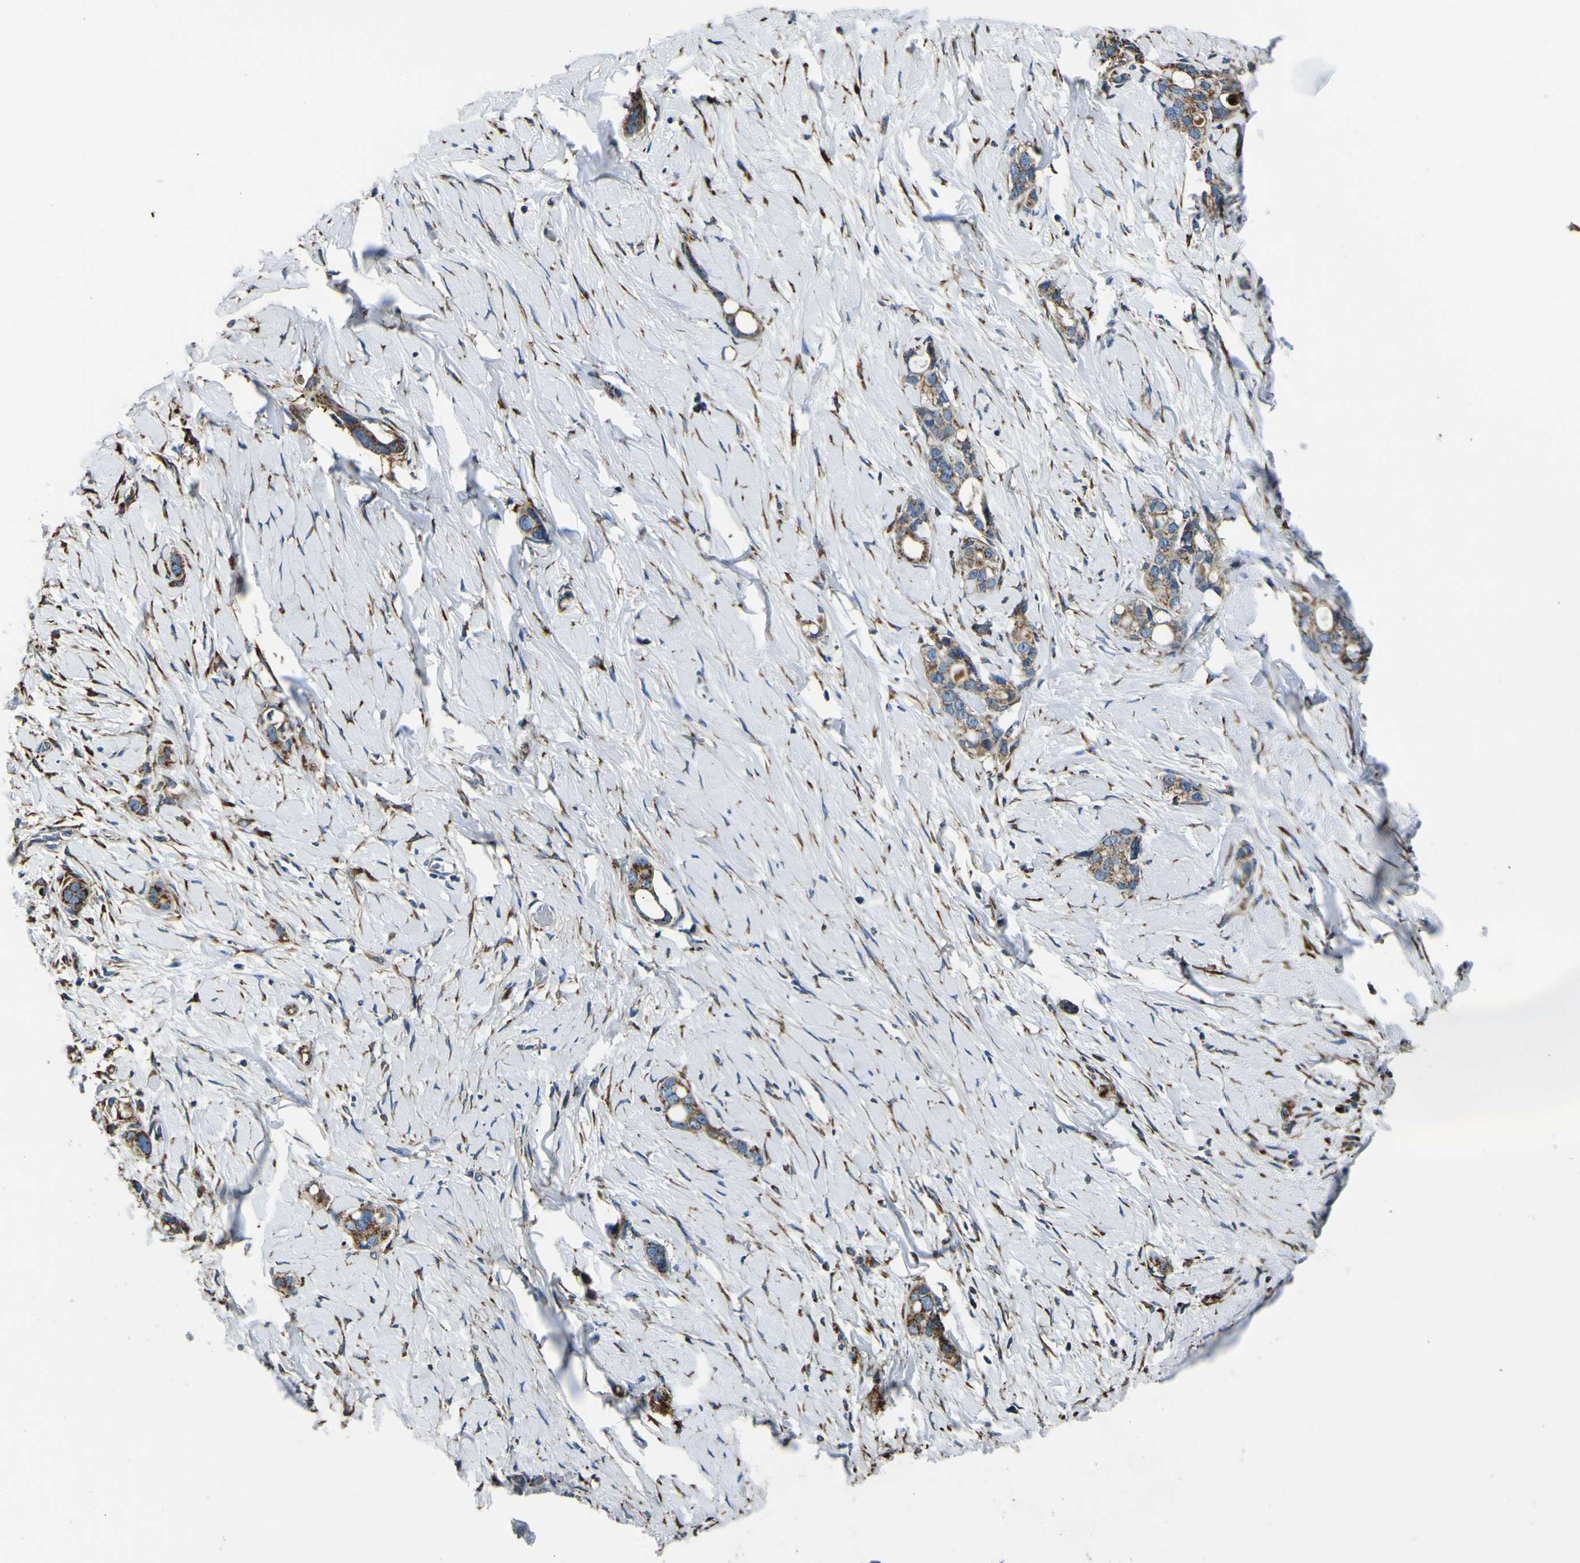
{"staining": {"intensity": "strong", "quantity": ">75%", "location": "cytoplasmic/membranous"}, "tissue": "stomach cancer", "cell_type": "Tumor cells", "image_type": "cancer", "snomed": [{"axis": "morphology", "description": "Adenocarcinoma, NOS"}, {"axis": "topography", "description": "Stomach"}], "caption": "Protein staining shows strong cytoplasmic/membranous staining in approximately >75% of tumor cells in stomach cancer.", "gene": "INPP5A", "patient": {"sex": "female", "age": 75}}